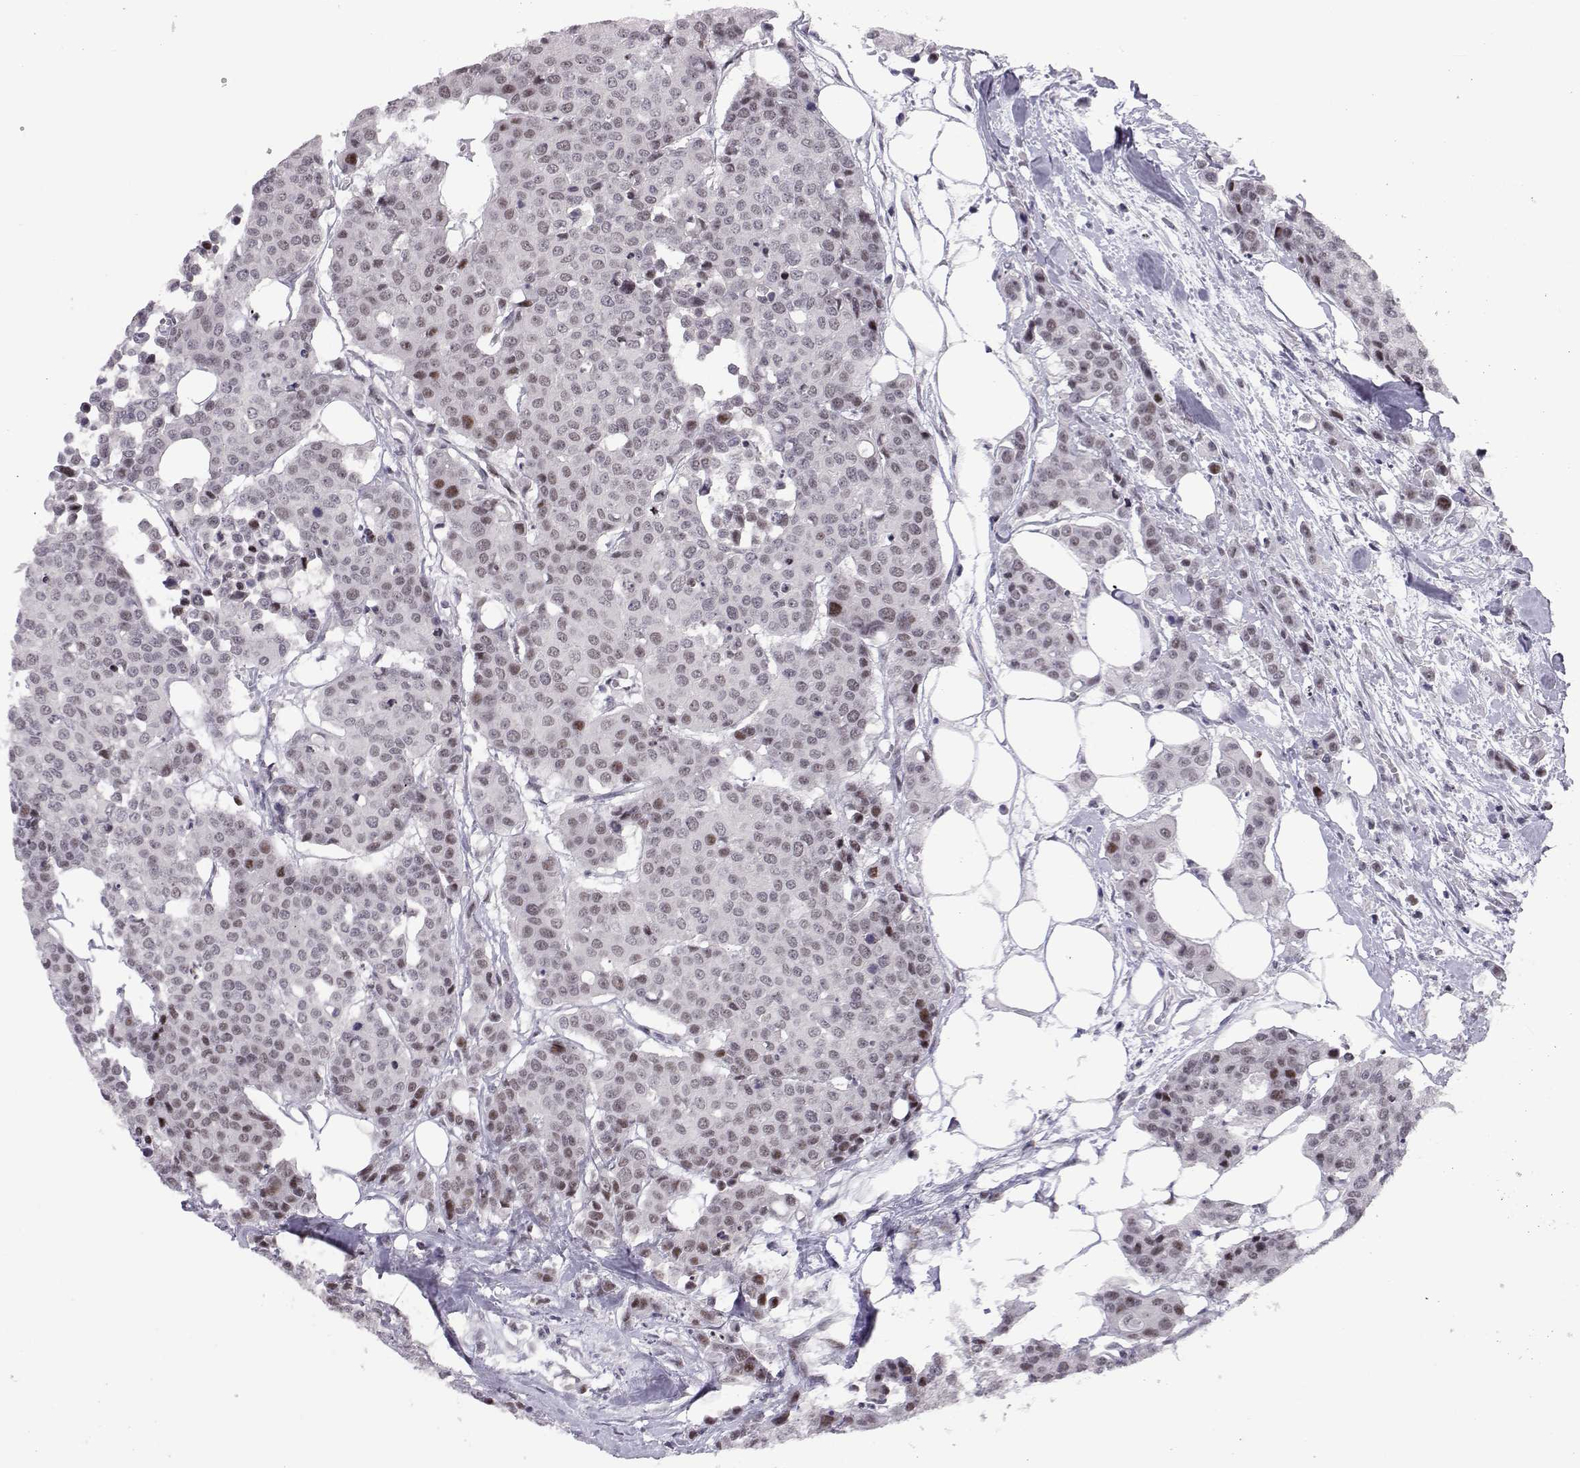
{"staining": {"intensity": "weak", "quantity": "<25%", "location": "nuclear"}, "tissue": "carcinoid", "cell_type": "Tumor cells", "image_type": "cancer", "snomed": [{"axis": "morphology", "description": "Carcinoid, malignant, NOS"}, {"axis": "topography", "description": "Colon"}], "caption": "Immunohistochemistry (IHC) photomicrograph of neoplastic tissue: human carcinoid stained with DAB (3,3'-diaminobenzidine) displays no significant protein expression in tumor cells. The staining is performed using DAB brown chromogen with nuclei counter-stained in using hematoxylin.", "gene": "SIX6", "patient": {"sex": "male", "age": 81}}